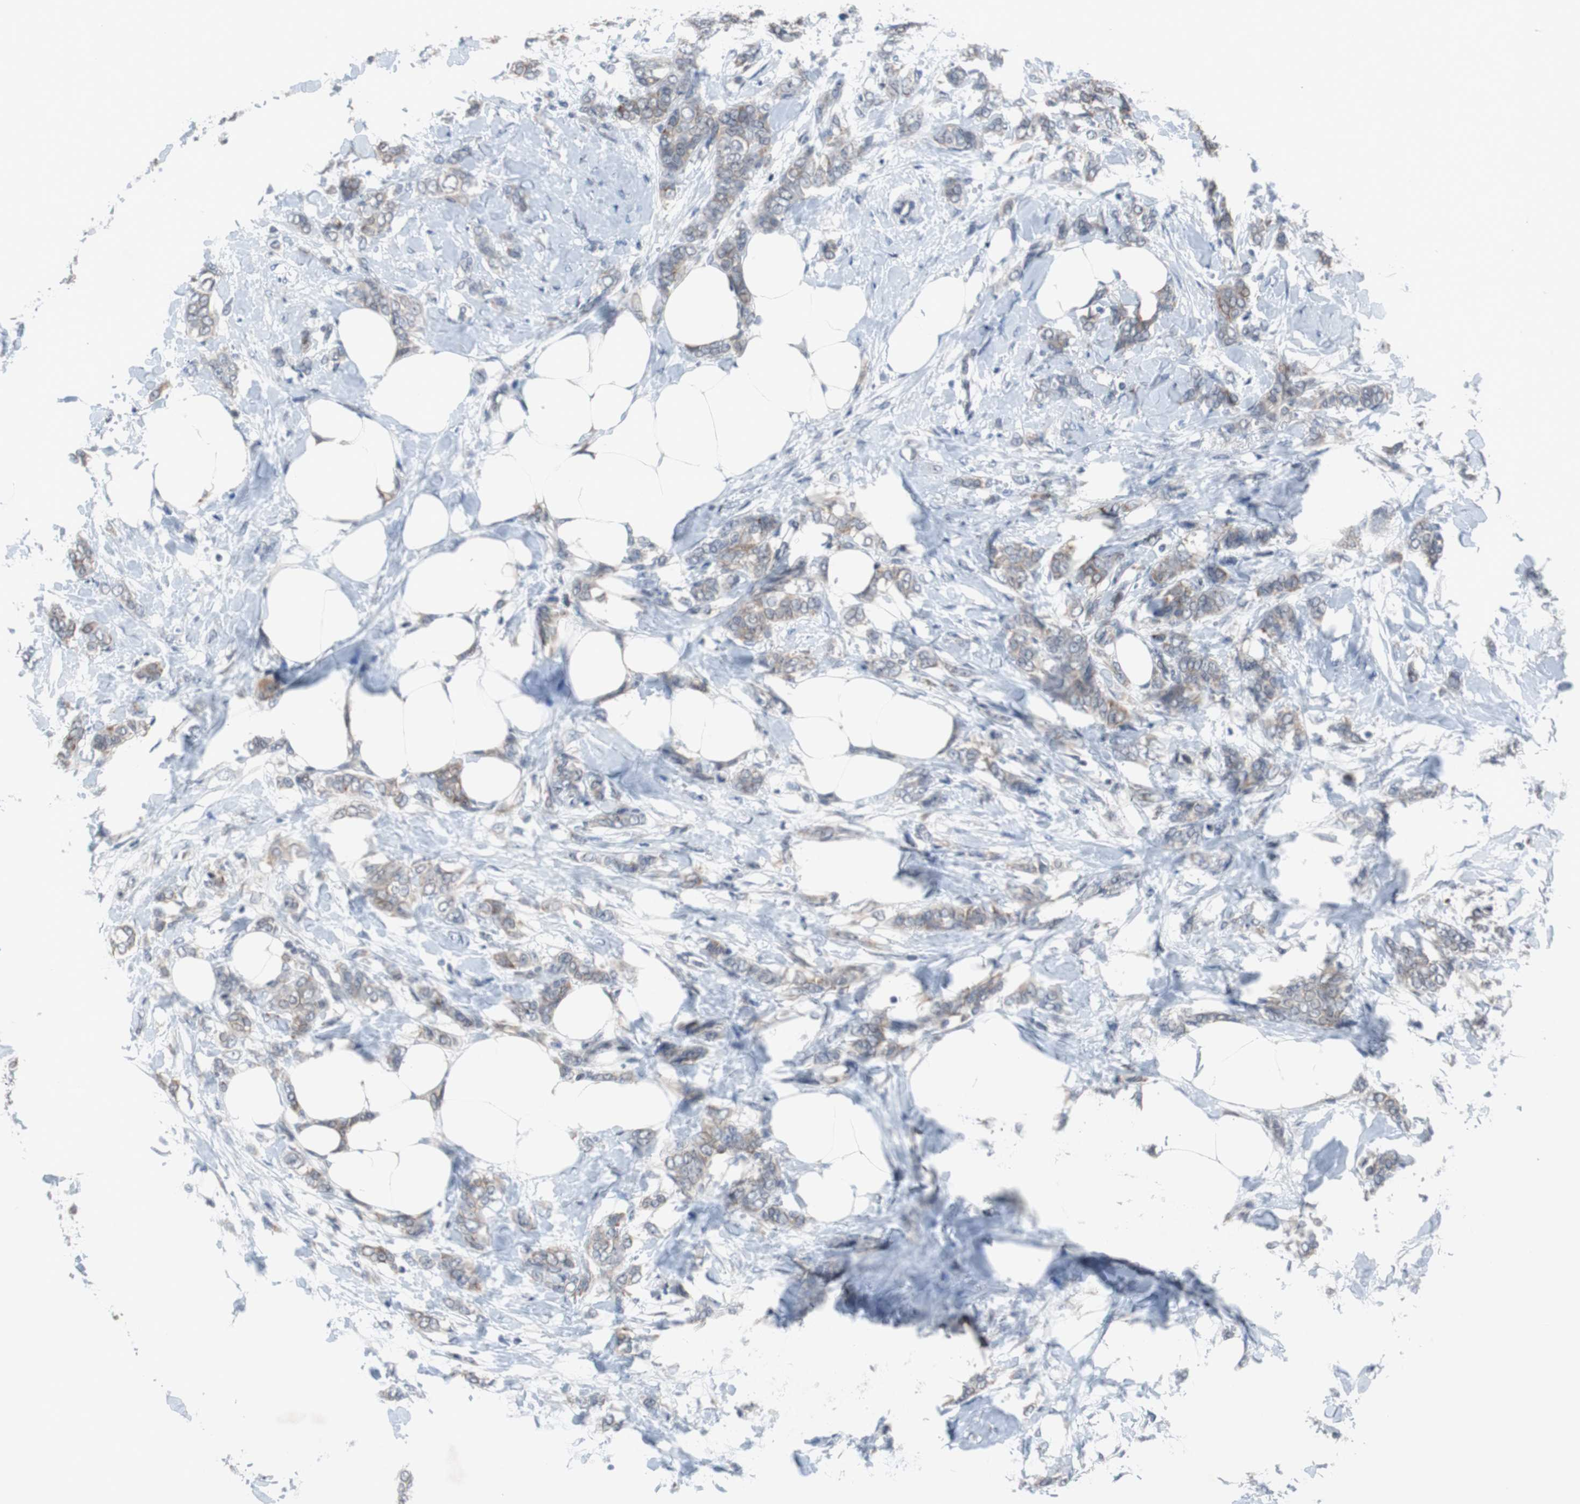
{"staining": {"intensity": "weak", "quantity": "25%-75%", "location": "cytoplasmic/membranous"}, "tissue": "breast cancer", "cell_type": "Tumor cells", "image_type": "cancer", "snomed": [{"axis": "morphology", "description": "Lobular carcinoma, in situ"}, {"axis": "morphology", "description": "Lobular carcinoma"}, {"axis": "topography", "description": "Breast"}], "caption": "The photomicrograph exhibits a brown stain indicating the presence of a protein in the cytoplasmic/membranous of tumor cells in breast lobular carcinoma.", "gene": "TP63", "patient": {"sex": "female", "age": 41}}